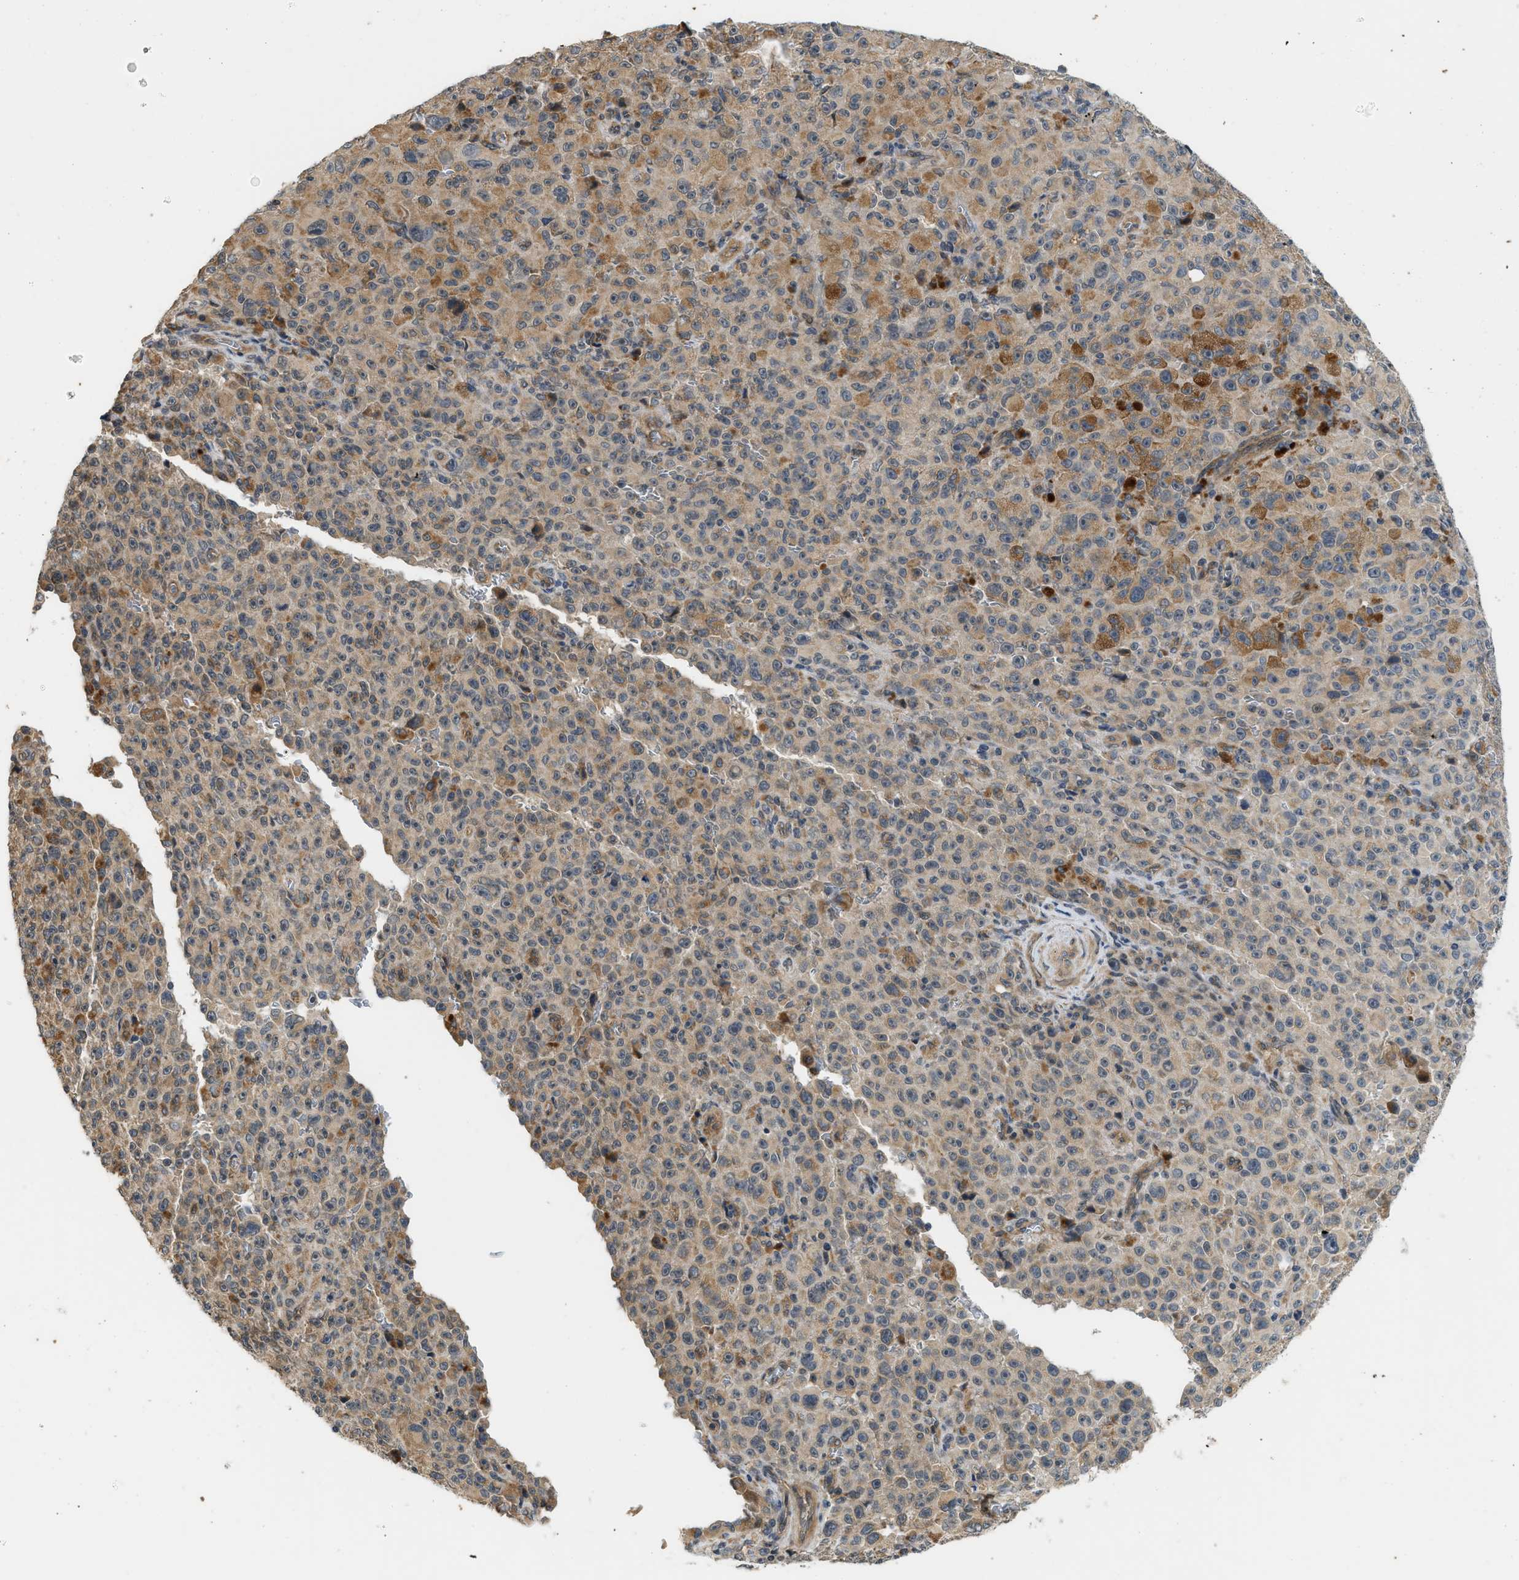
{"staining": {"intensity": "weak", "quantity": ">75%", "location": "cytoplasmic/membranous"}, "tissue": "melanoma", "cell_type": "Tumor cells", "image_type": "cancer", "snomed": [{"axis": "morphology", "description": "Malignant melanoma, NOS"}, {"axis": "topography", "description": "Skin"}], "caption": "Malignant melanoma tissue exhibits weak cytoplasmic/membranous staining in about >75% of tumor cells, visualized by immunohistochemistry.", "gene": "ADCY8", "patient": {"sex": "female", "age": 82}}